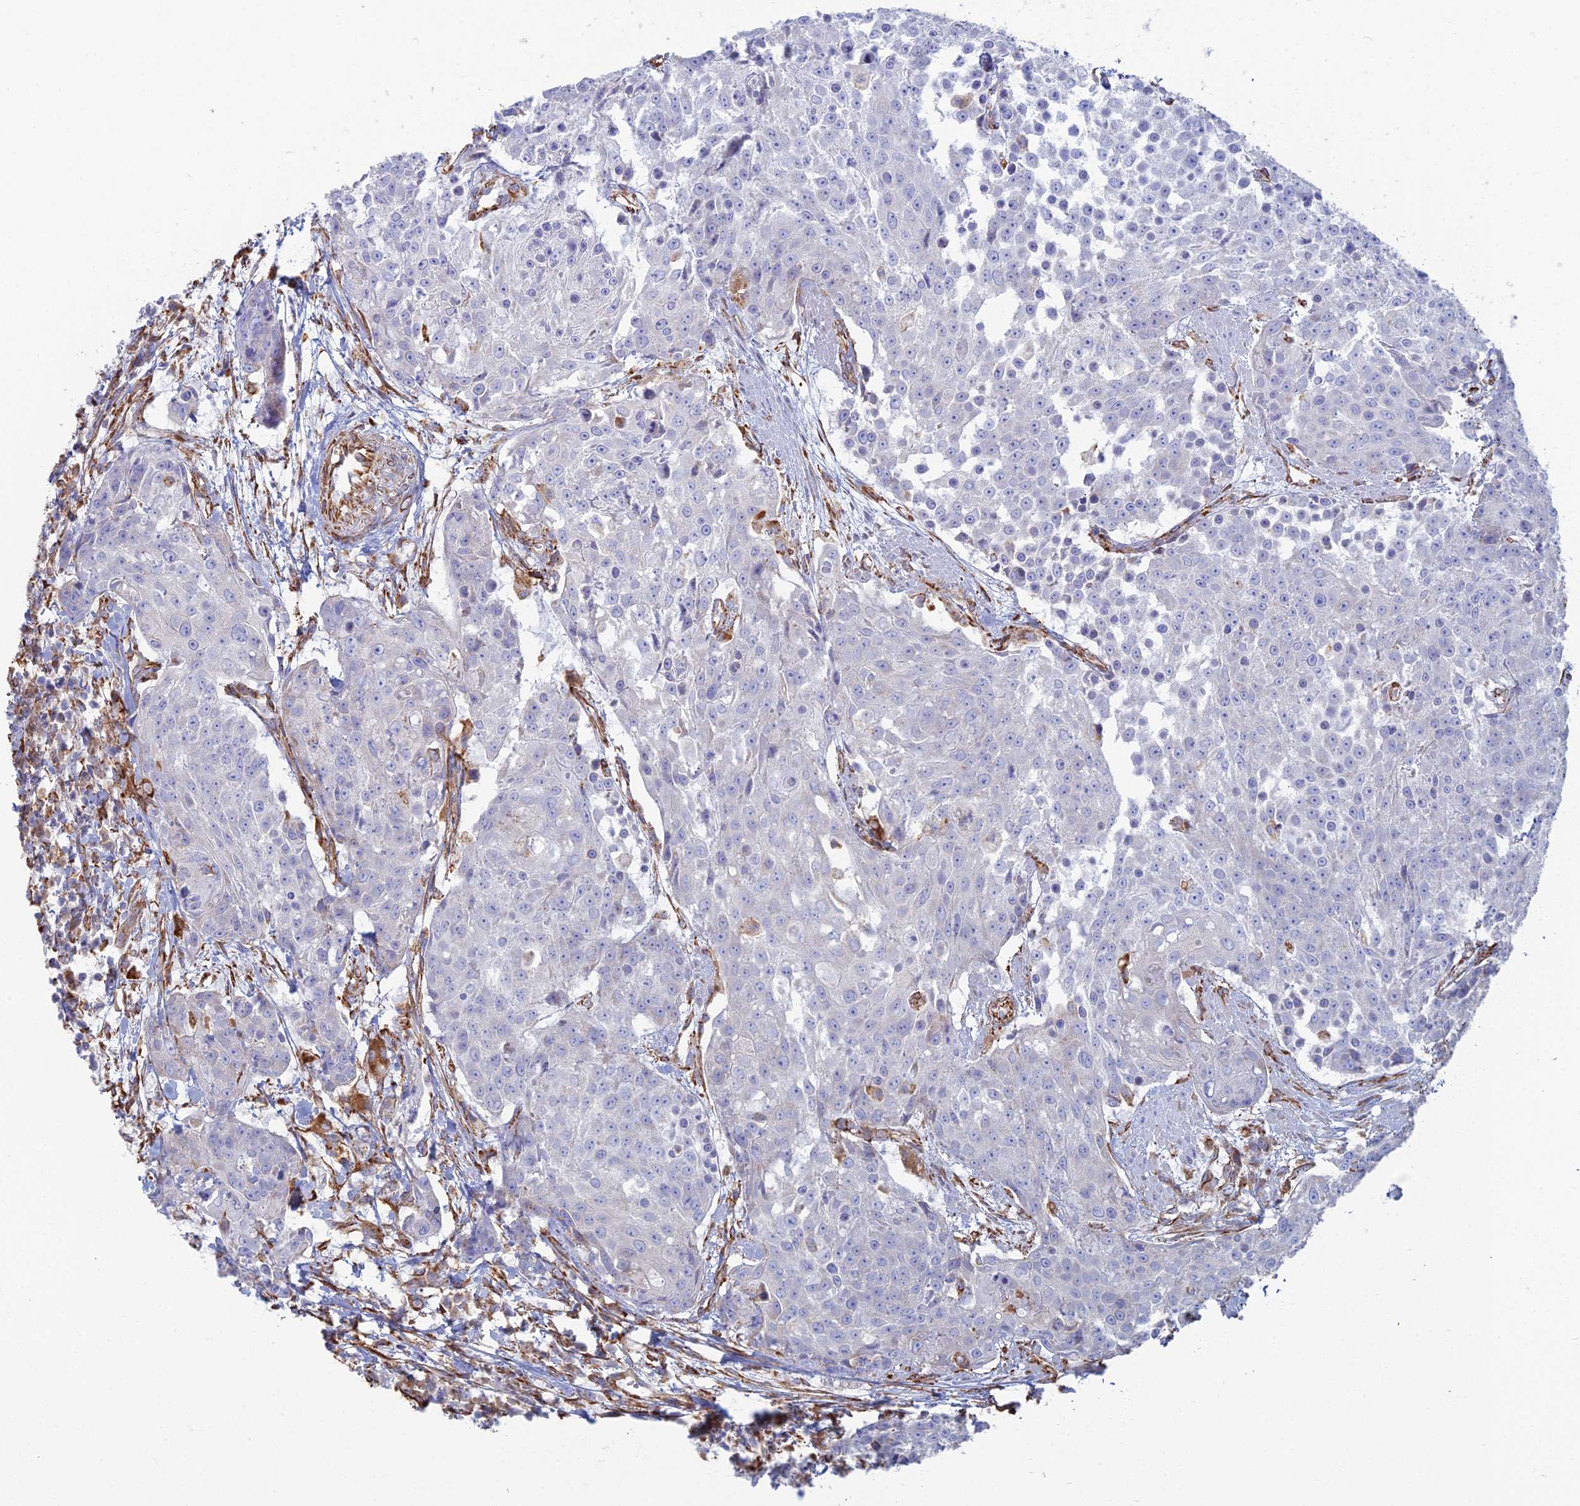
{"staining": {"intensity": "negative", "quantity": "none", "location": "none"}, "tissue": "urothelial cancer", "cell_type": "Tumor cells", "image_type": "cancer", "snomed": [{"axis": "morphology", "description": "Urothelial carcinoma, High grade"}, {"axis": "topography", "description": "Urinary bladder"}], "caption": "Protein analysis of urothelial cancer shows no significant staining in tumor cells.", "gene": "CLVS2", "patient": {"sex": "female", "age": 63}}